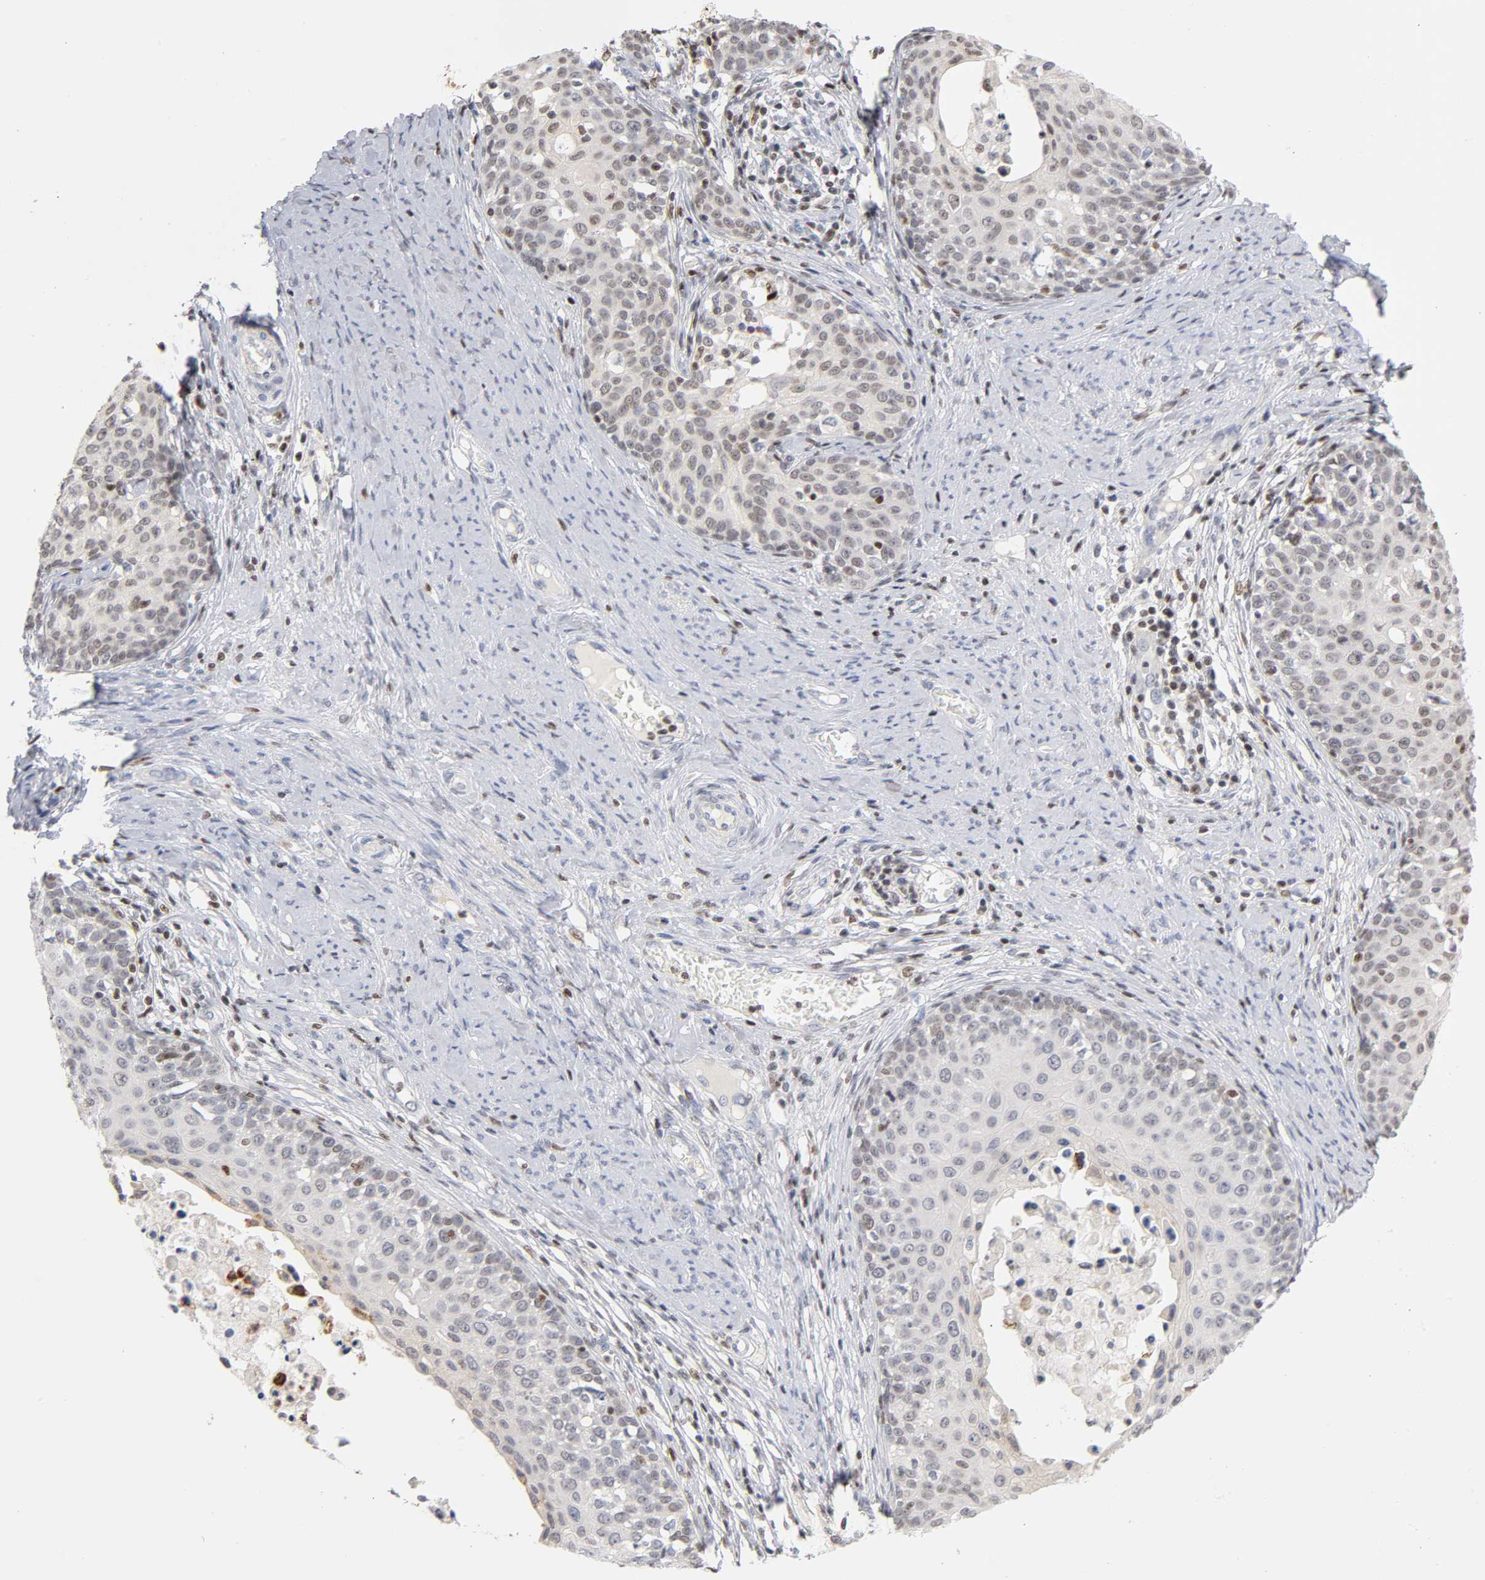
{"staining": {"intensity": "weak", "quantity": "25%-75%", "location": "nuclear"}, "tissue": "cervical cancer", "cell_type": "Tumor cells", "image_type": "cancer", "snomed": [{"axis": "morphology", "description": "Squamous cell carcinoma, NOS"}, {"axis": "morphology", "description": "Adenocarcinoma, NOS"}, {"axis": "topography", "description": "Cervix"}], "caption": "DAB (3,3'-diaminobenzidine) immunohistochemical staining of cervical cancer demonstrates weak nuclear protein expression in approximately 25%-75% of tumor cells. The staining was performed using DAB, with brown indicating positive protein expression. Nuclei are stained blue with hematoxylin.", "gene": "RUNX1", "patient": {"sex": "female", "age": 52}}